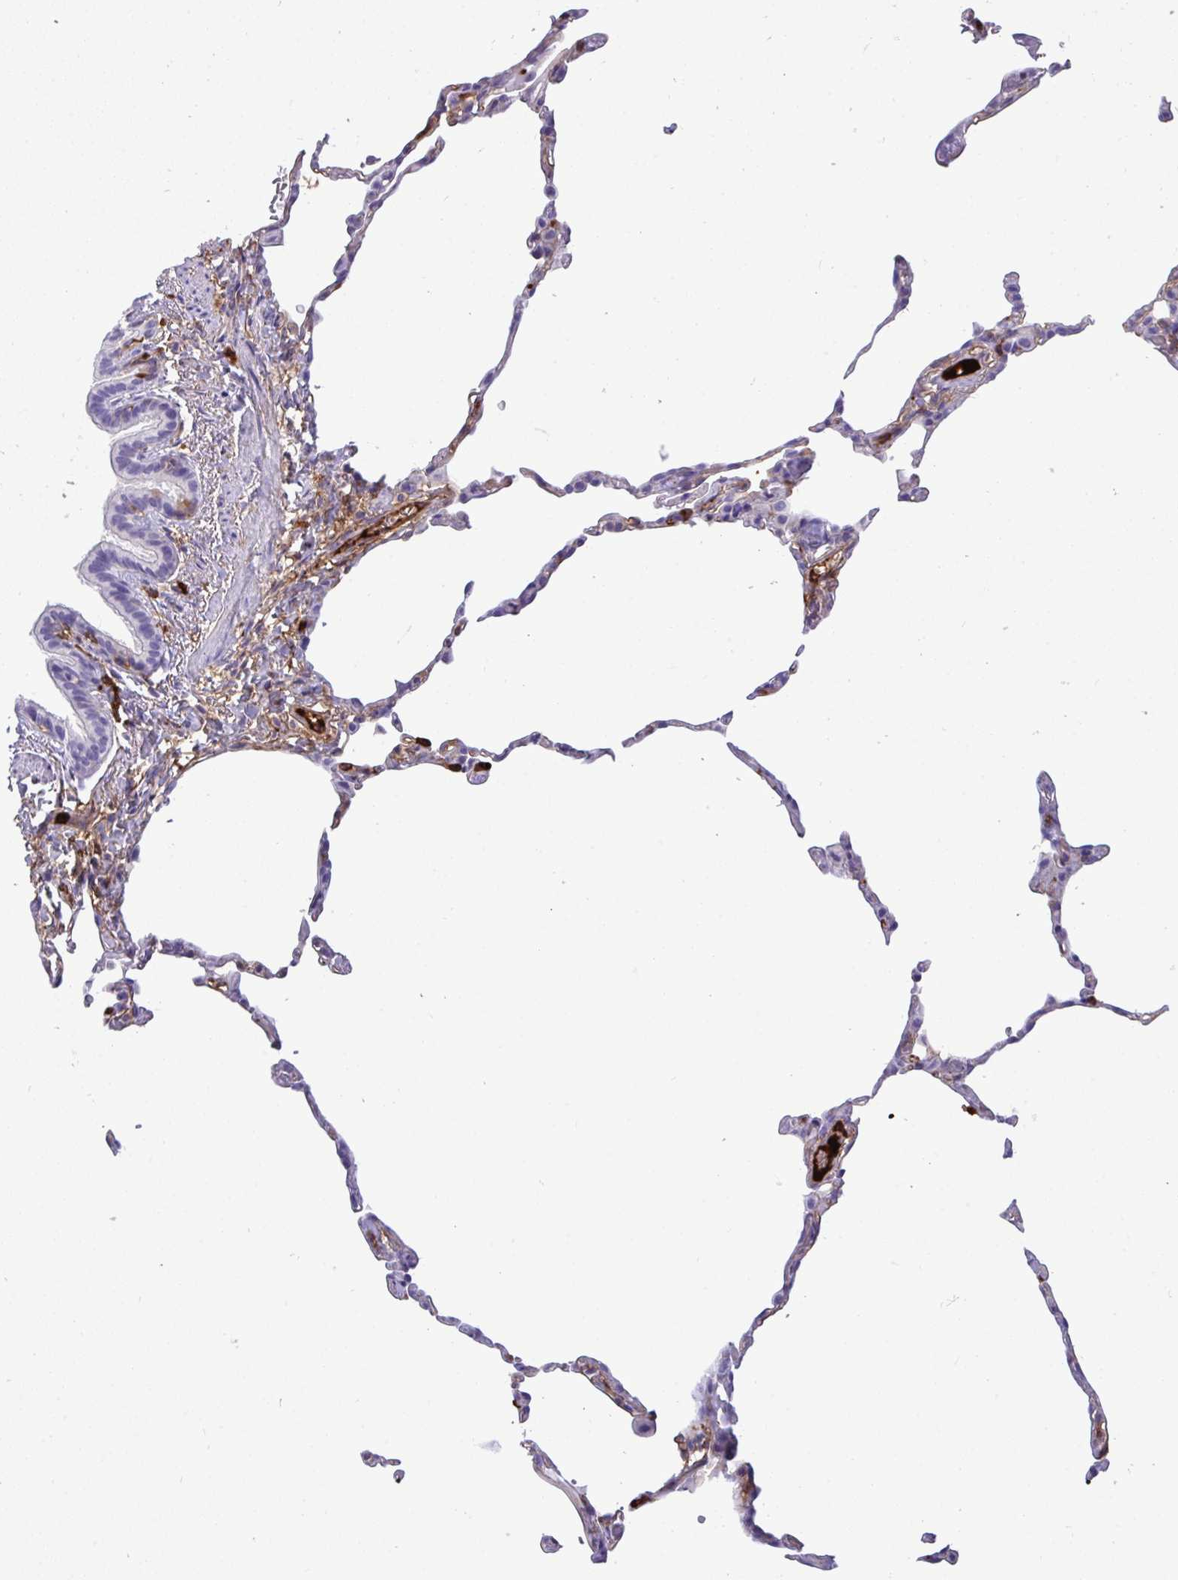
{"staining": {"intensity": "moderate", "quantity": "<25%", "location": "cytoplasmic/membranous"}, "tissue": "lung", "cell_type": "Alveolar cells", "image_type": "normal", "snomed": [{"axis": "morphology", "description": "Normal tissue, NOS"}, {"axis": "topography", "description": "Lung"}], "caption": "Brown immunohistochemical staining in normal lung shows moderate cytoplasmic/membranous staining in approximately <25% of alveolar cells. (DAB IHC with brightfield microscopy, high magnification).", "gene": "F2", "patient": {"sex": "female", "age": 57}}